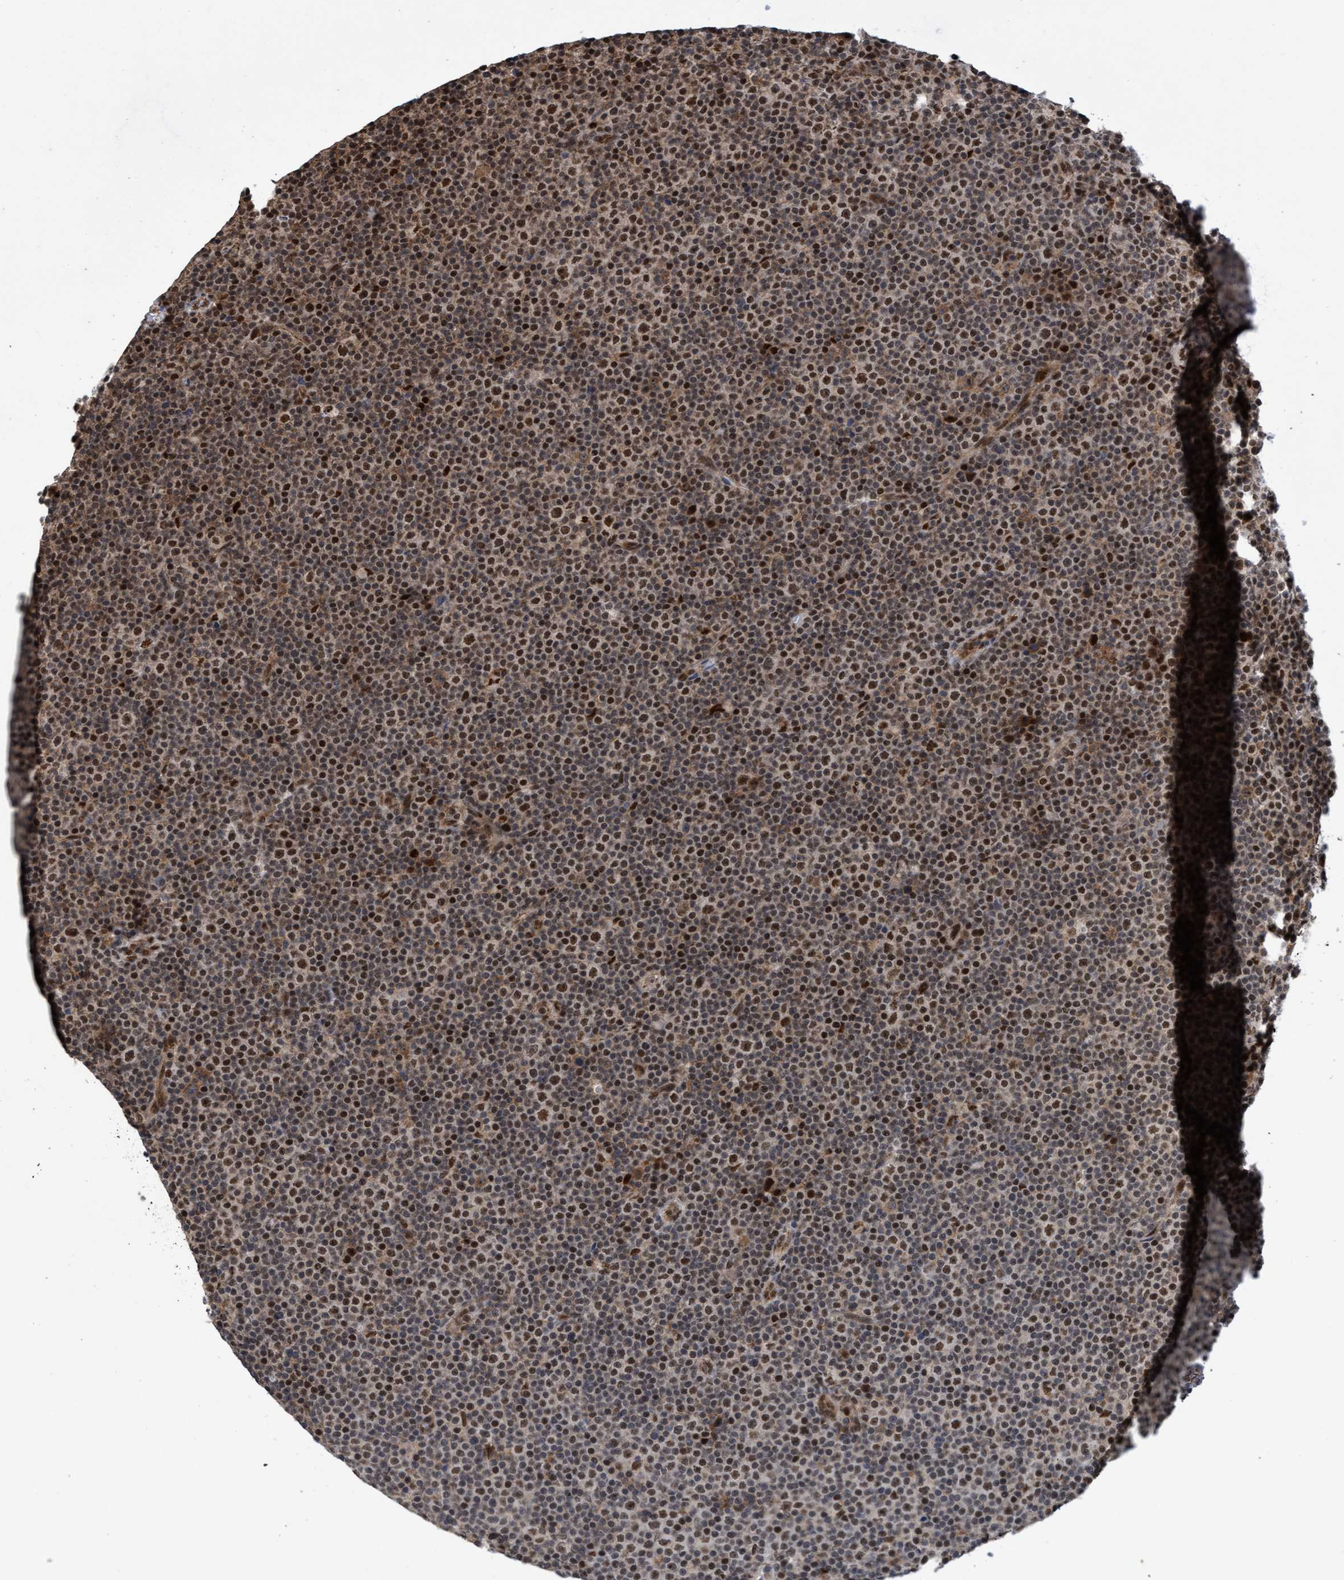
{"staining": {"intensity": "moderate", "quantity": ">75%", "location": "nuclear"}, "tissue": "lymphoma", "cell_type": "Tumor cells", "image_type": "cancer", "snomed": [{"axis": "morphology", "description": "Malignant lymphoma, non-Hodgkin's type, Low grade"}, {"axis": "topography", "description": "Lymph node"}], "caption": "Immunohistochemistry (IHC) photomicrograph of human lymphoma stained for a protein (brown), which reveals medium levels of moderate nuclear positivity in approximately >75% of tumor cells.", "gene": "GTF2F1", "patient": {"sex": "female", "age": 67}}